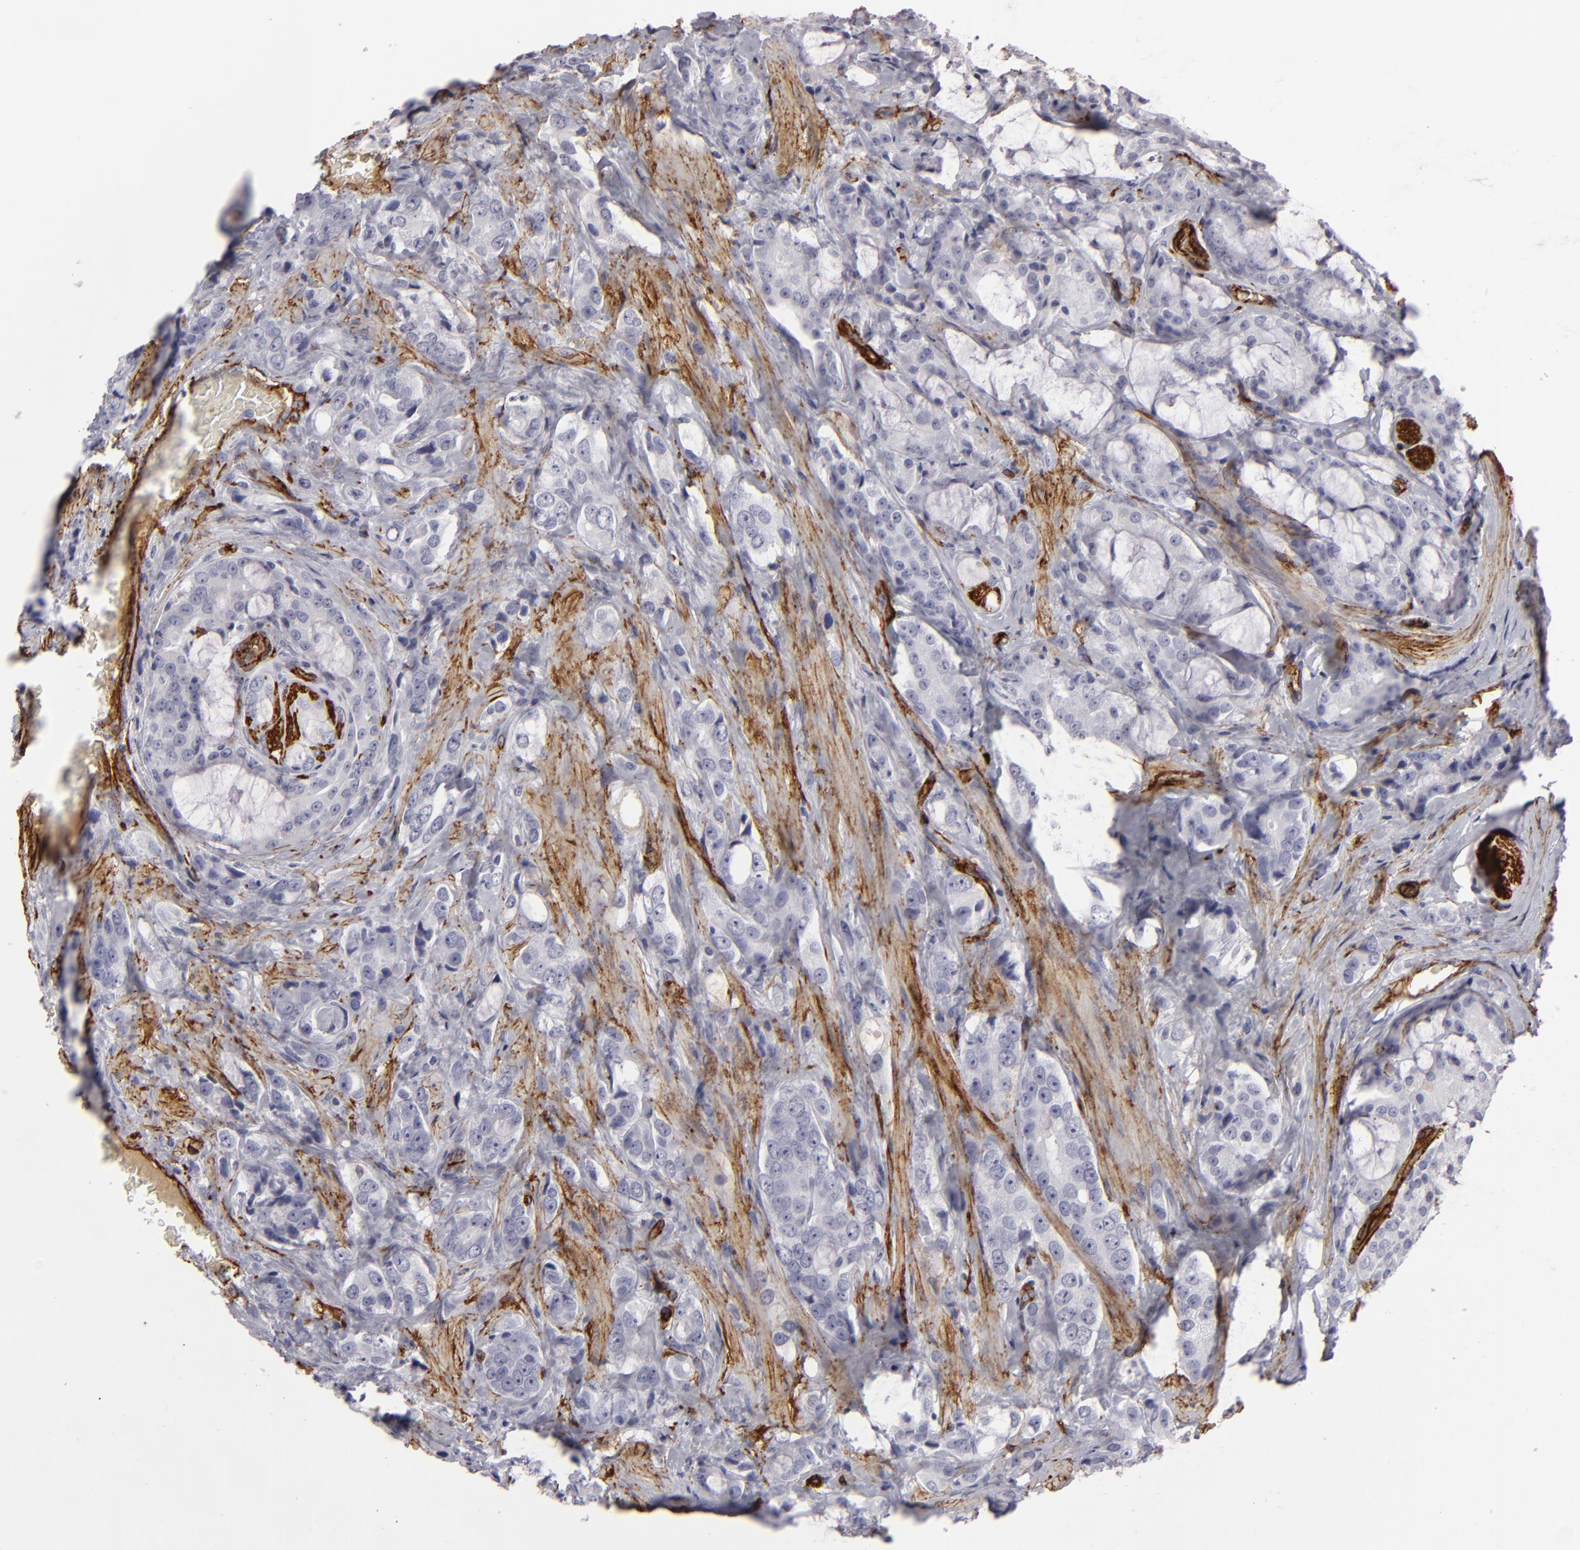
{"staining": {"intensity": "negative", "quantity": "none", "location": "none"}, "tissue": "prostate cancer", "cell_type": "Tumor cells", "image_type": "cancer", "snomed": [{"axis": "morphology", "description": "Adenocarcinoma, Medium grade"}, {"axis": "topography", "description": "Prostate"}], "caption": "Tumor cells show no significant positivity in prostate adenocarcinoma (medium-grade).", "gene": "MCAM", "patient": {"sex": "male", "age": 70}}